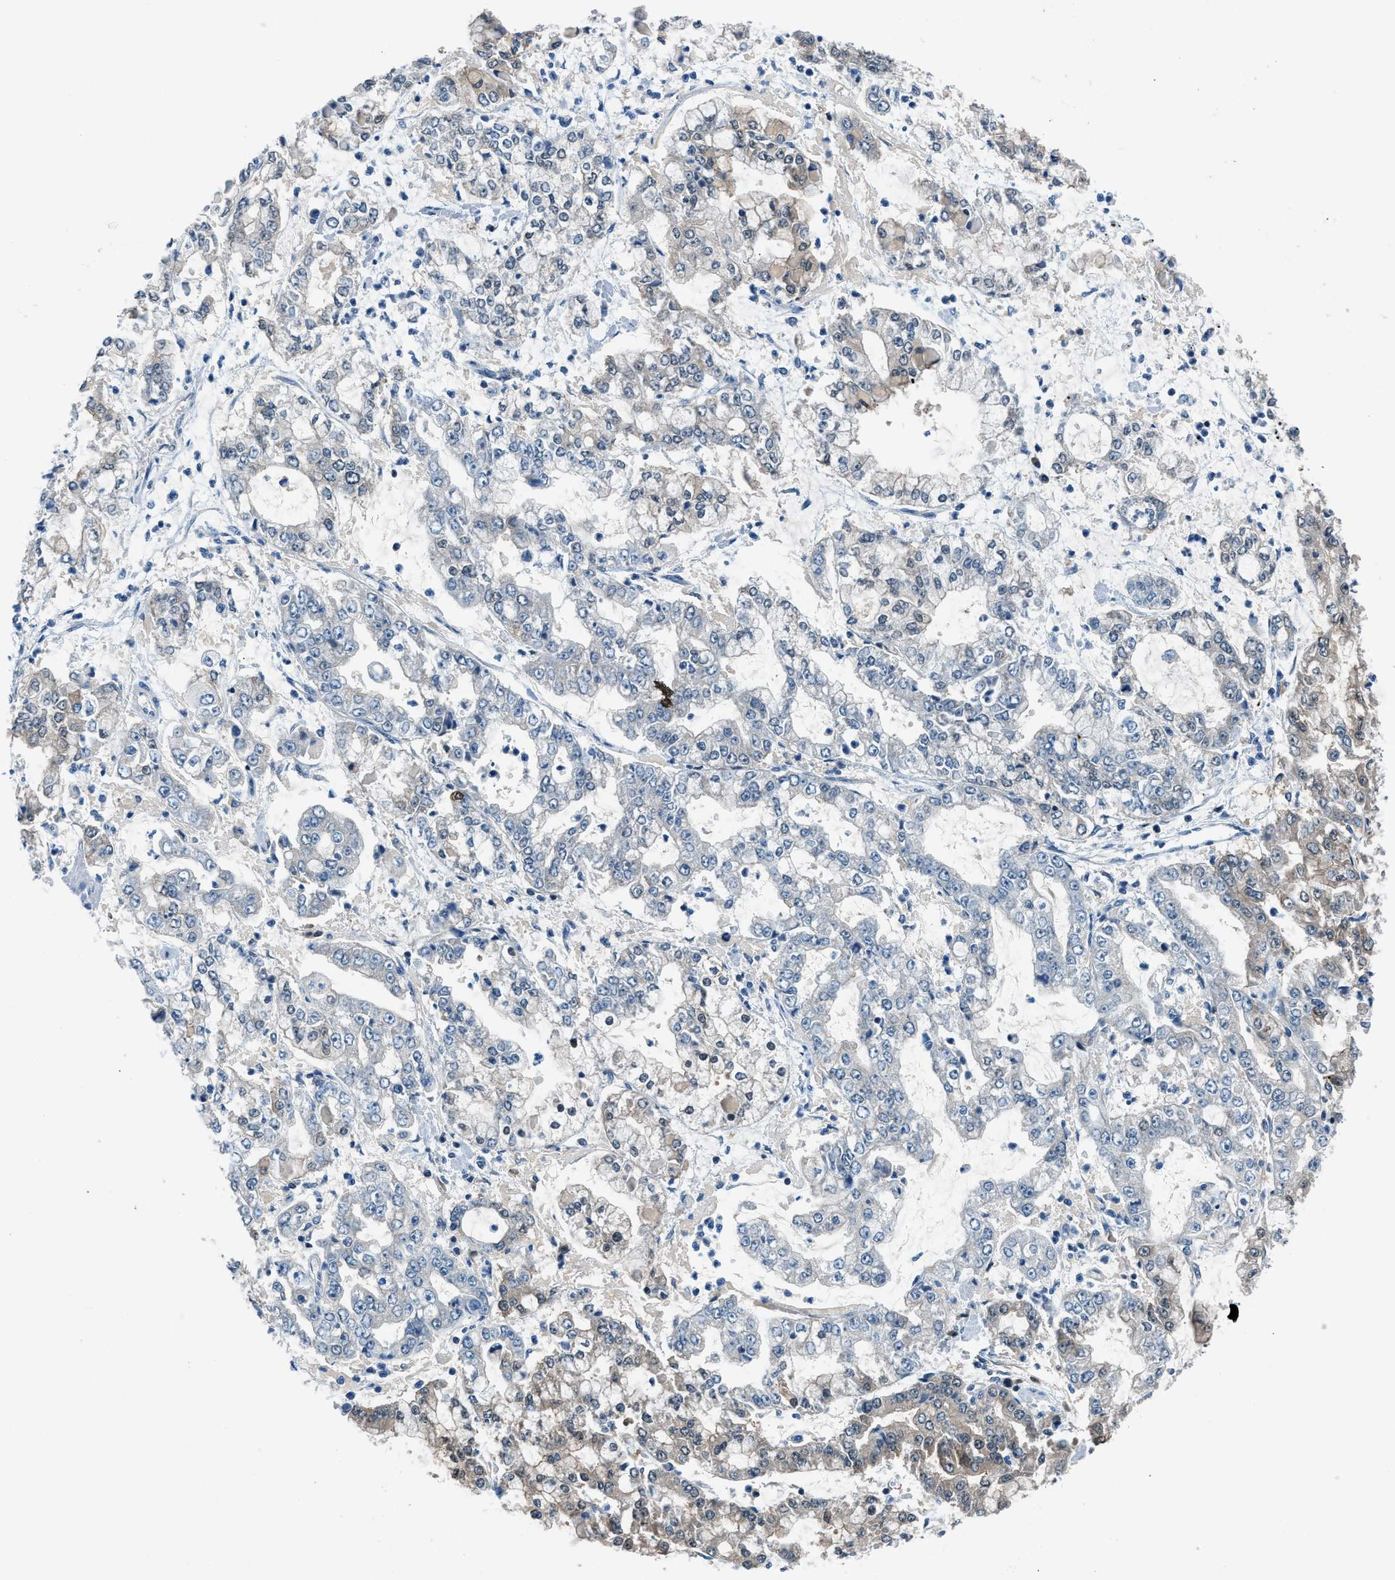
{"staining": {"intensity": "weak", "quantity": "25%-75%", "location": "cytoplasmic/membranous"}, "tissue": "stomach cancer", "cell_type": "Tumor cells", "image_type": "cancer", "snomed": [{"axis": "morphology", "description": "Adenocarcinoma, NOS"}, {"axis": "topography", "description": "Stomach"}], "caption": "This is an image of immunohistochemistry (IHC) staining of stomach cancer (adenocarcinoma), which shows weak positivity in the cytoplasmic/membranous of tumor cells.", "gene": "ACP1", "patient": {"sex": "male", "age": 76}}